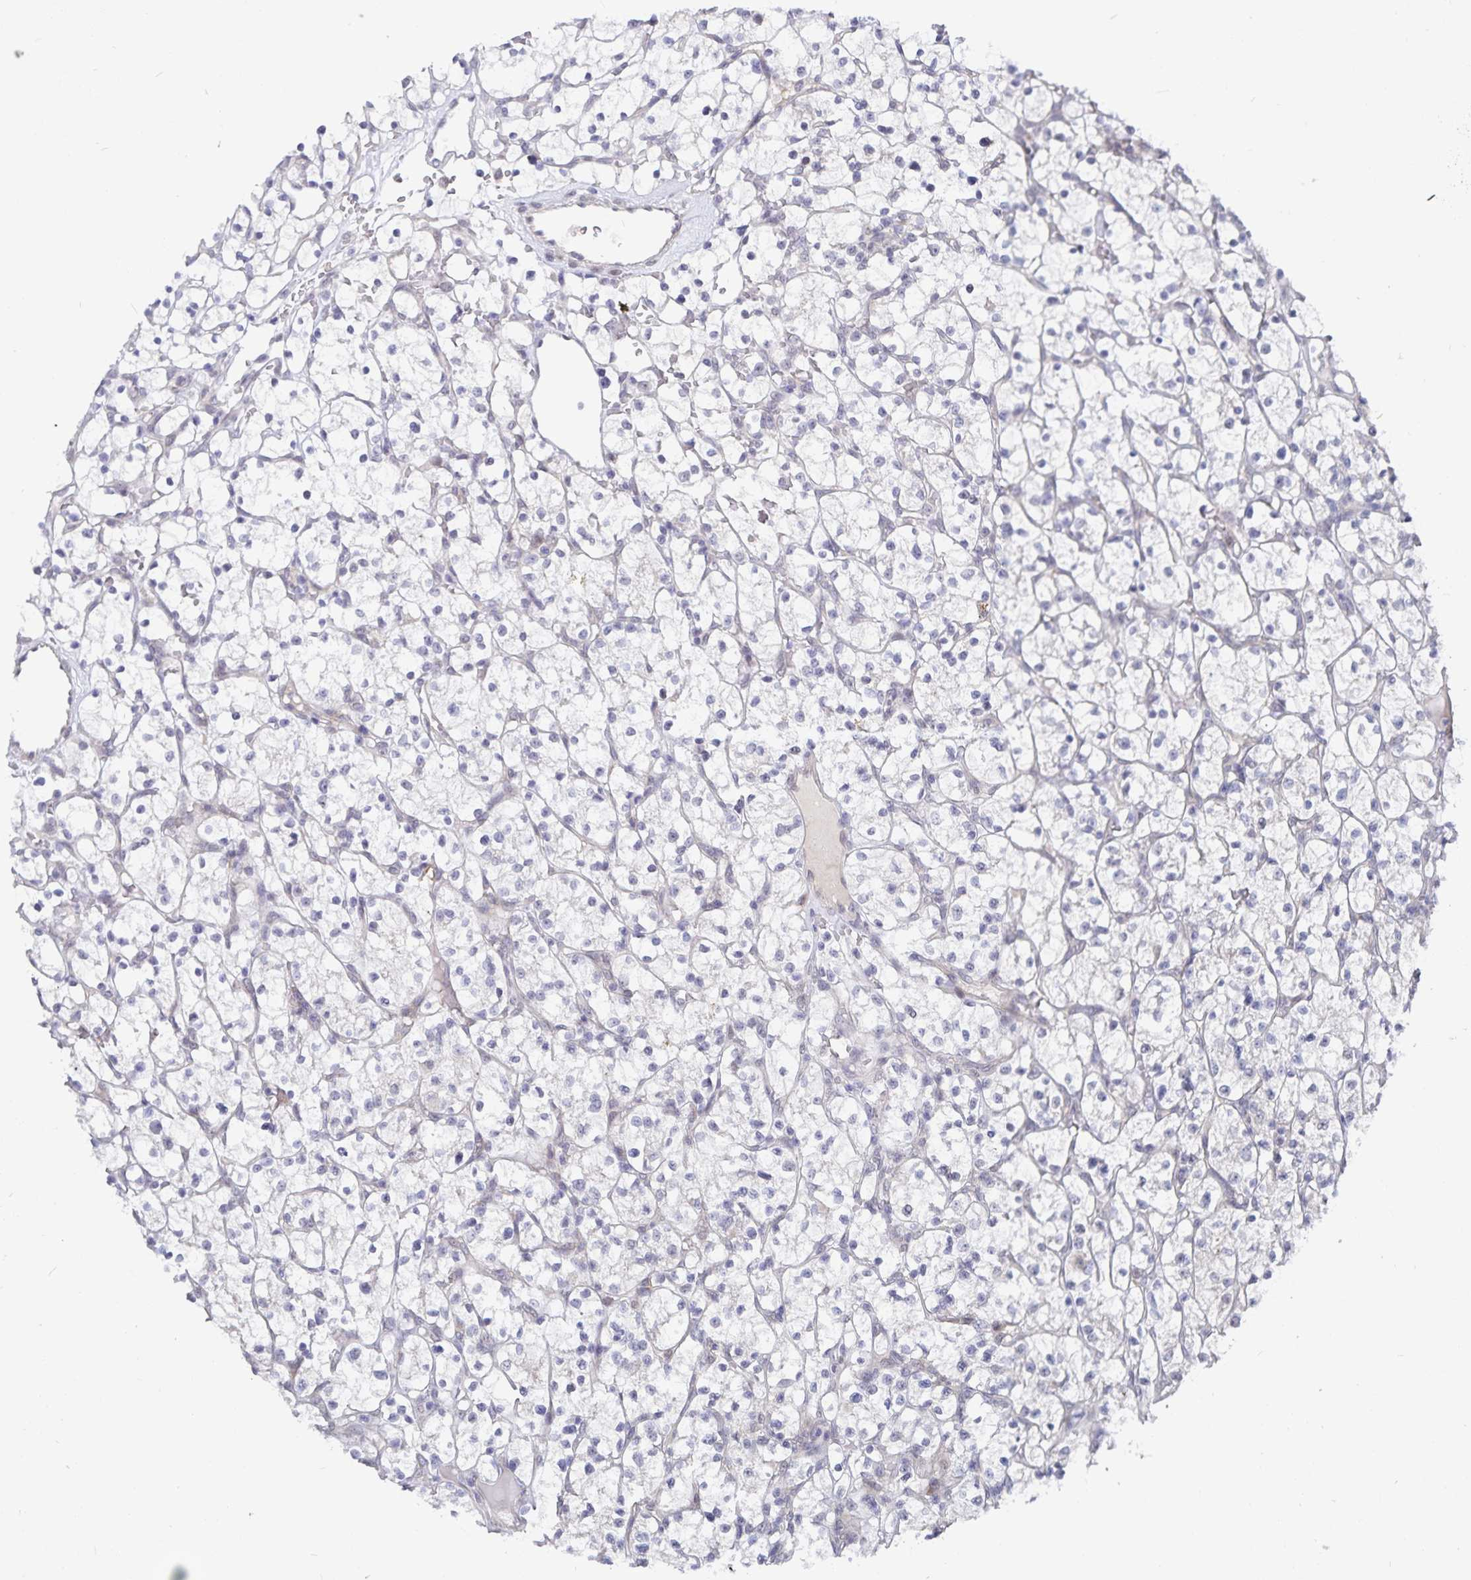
{"staining": {"intensity": "negative", "quantity": "none", "location": "none"}, "tissue": "renal cancer", "cell_type": "Tumor cells", "image_type": "cancer", "snomed": [{"axis": "morphology", "description": "Adenocarcinoma, NOS"}, {"axis": "topography", "description": "Kidney"}], "caption": "Tumor cells show no significant protein staining in renal cancer.", "gene": "ATP2A2", "patient": {"sex": "female", "age": 64}}